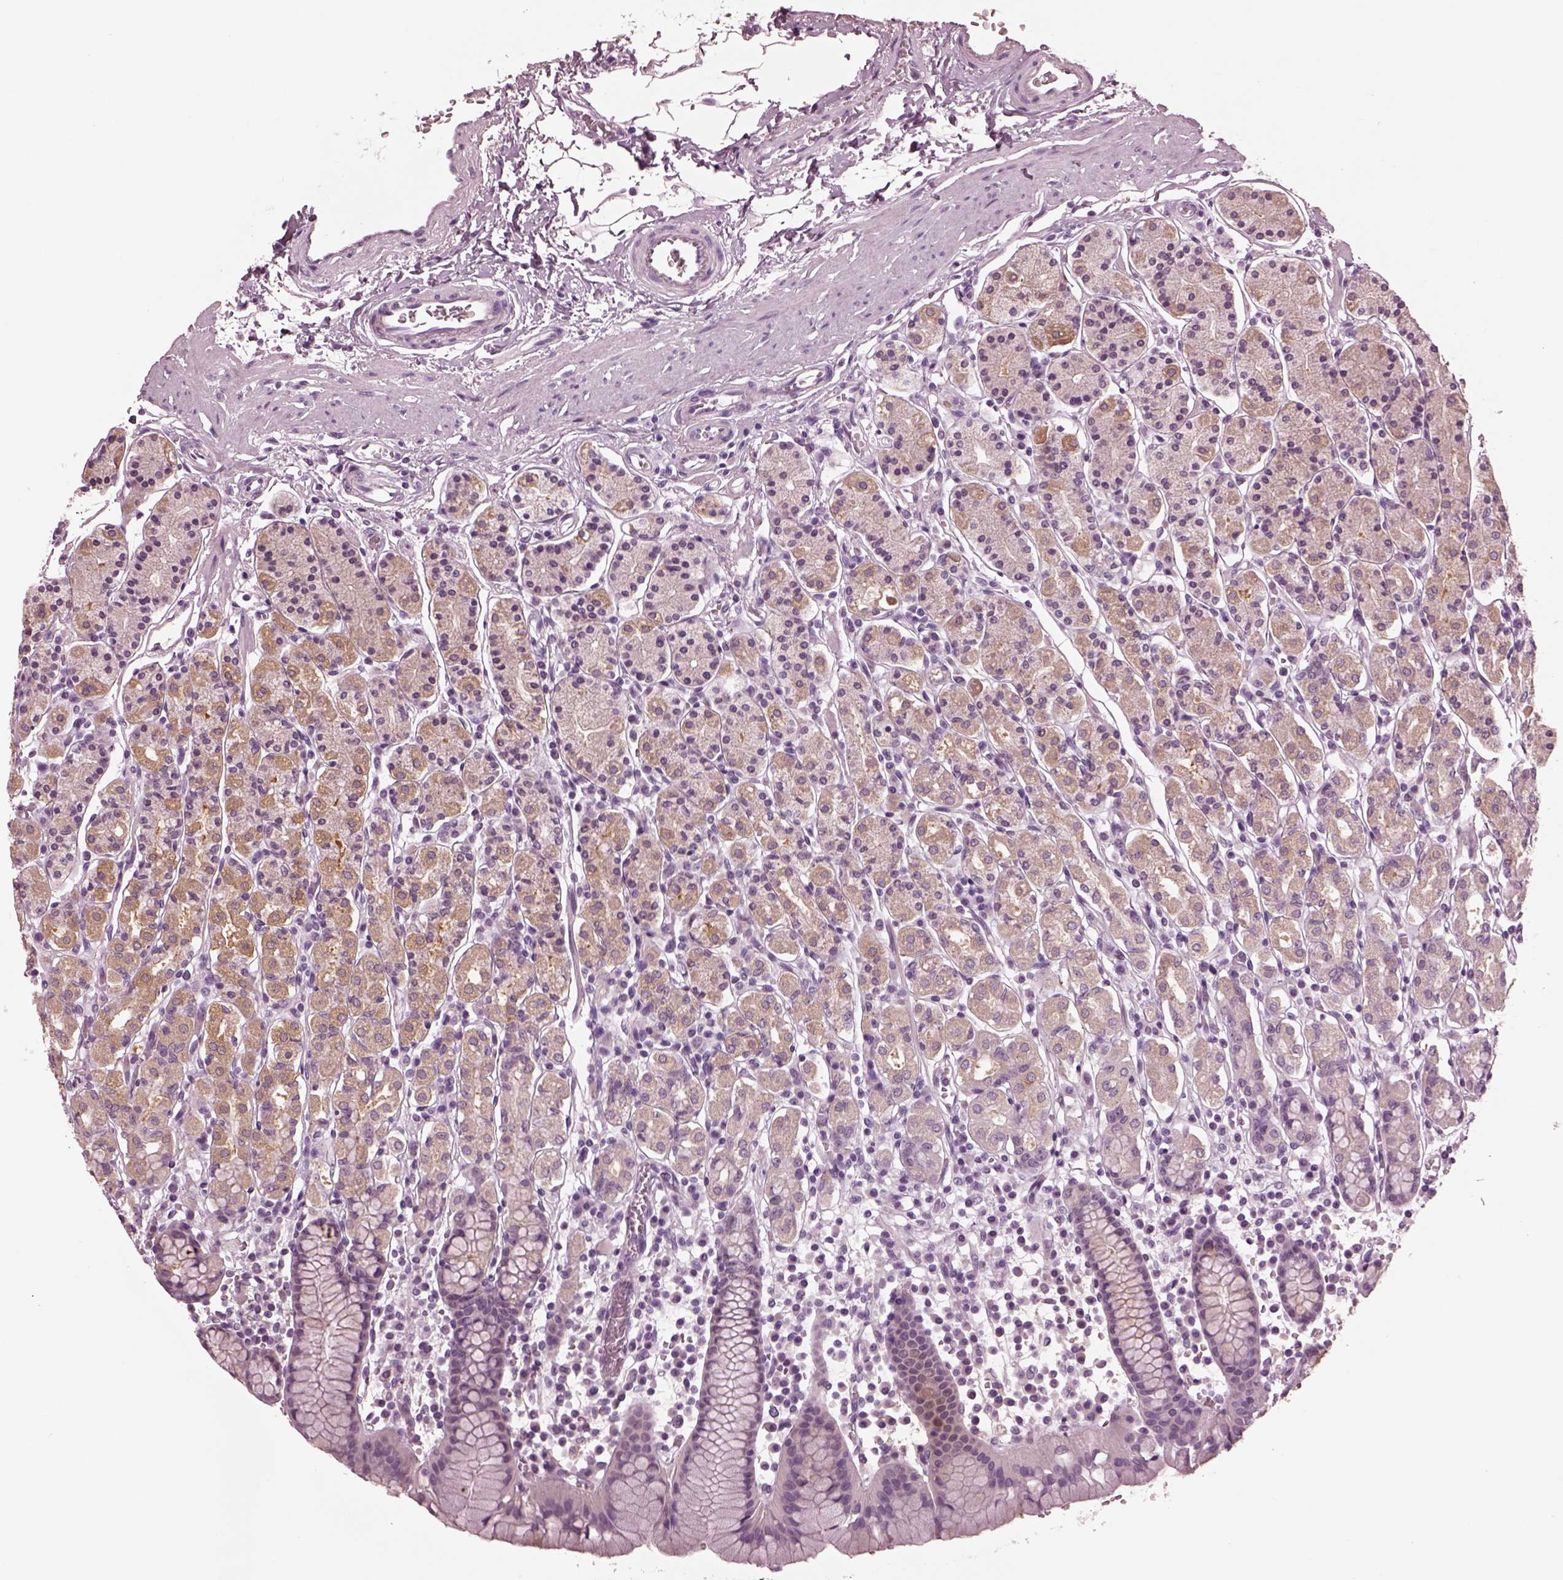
{"staining": {"intensity": "weak", "quantity": "25%-75%", "location": "cytoplasmic/membranous"}, "tissue": "stomach", "cell_type": "Glandular cells", "image_type": "normal", "snomed": [{"axis": "morphology", "description": "Normal tissue, NOS"}, {"axis": "topography", "description": "Stomach, upper"}, {"axis": "topography", "description": "Stomach"}], "caption": "Human stomach stained for a protein (brown) shows weak cytoplasmic/membranous positive staining in about 25%-75% of glandular cells.", "gene": "SLC6A17", "patient": {"sex": "male", "age": 62}}